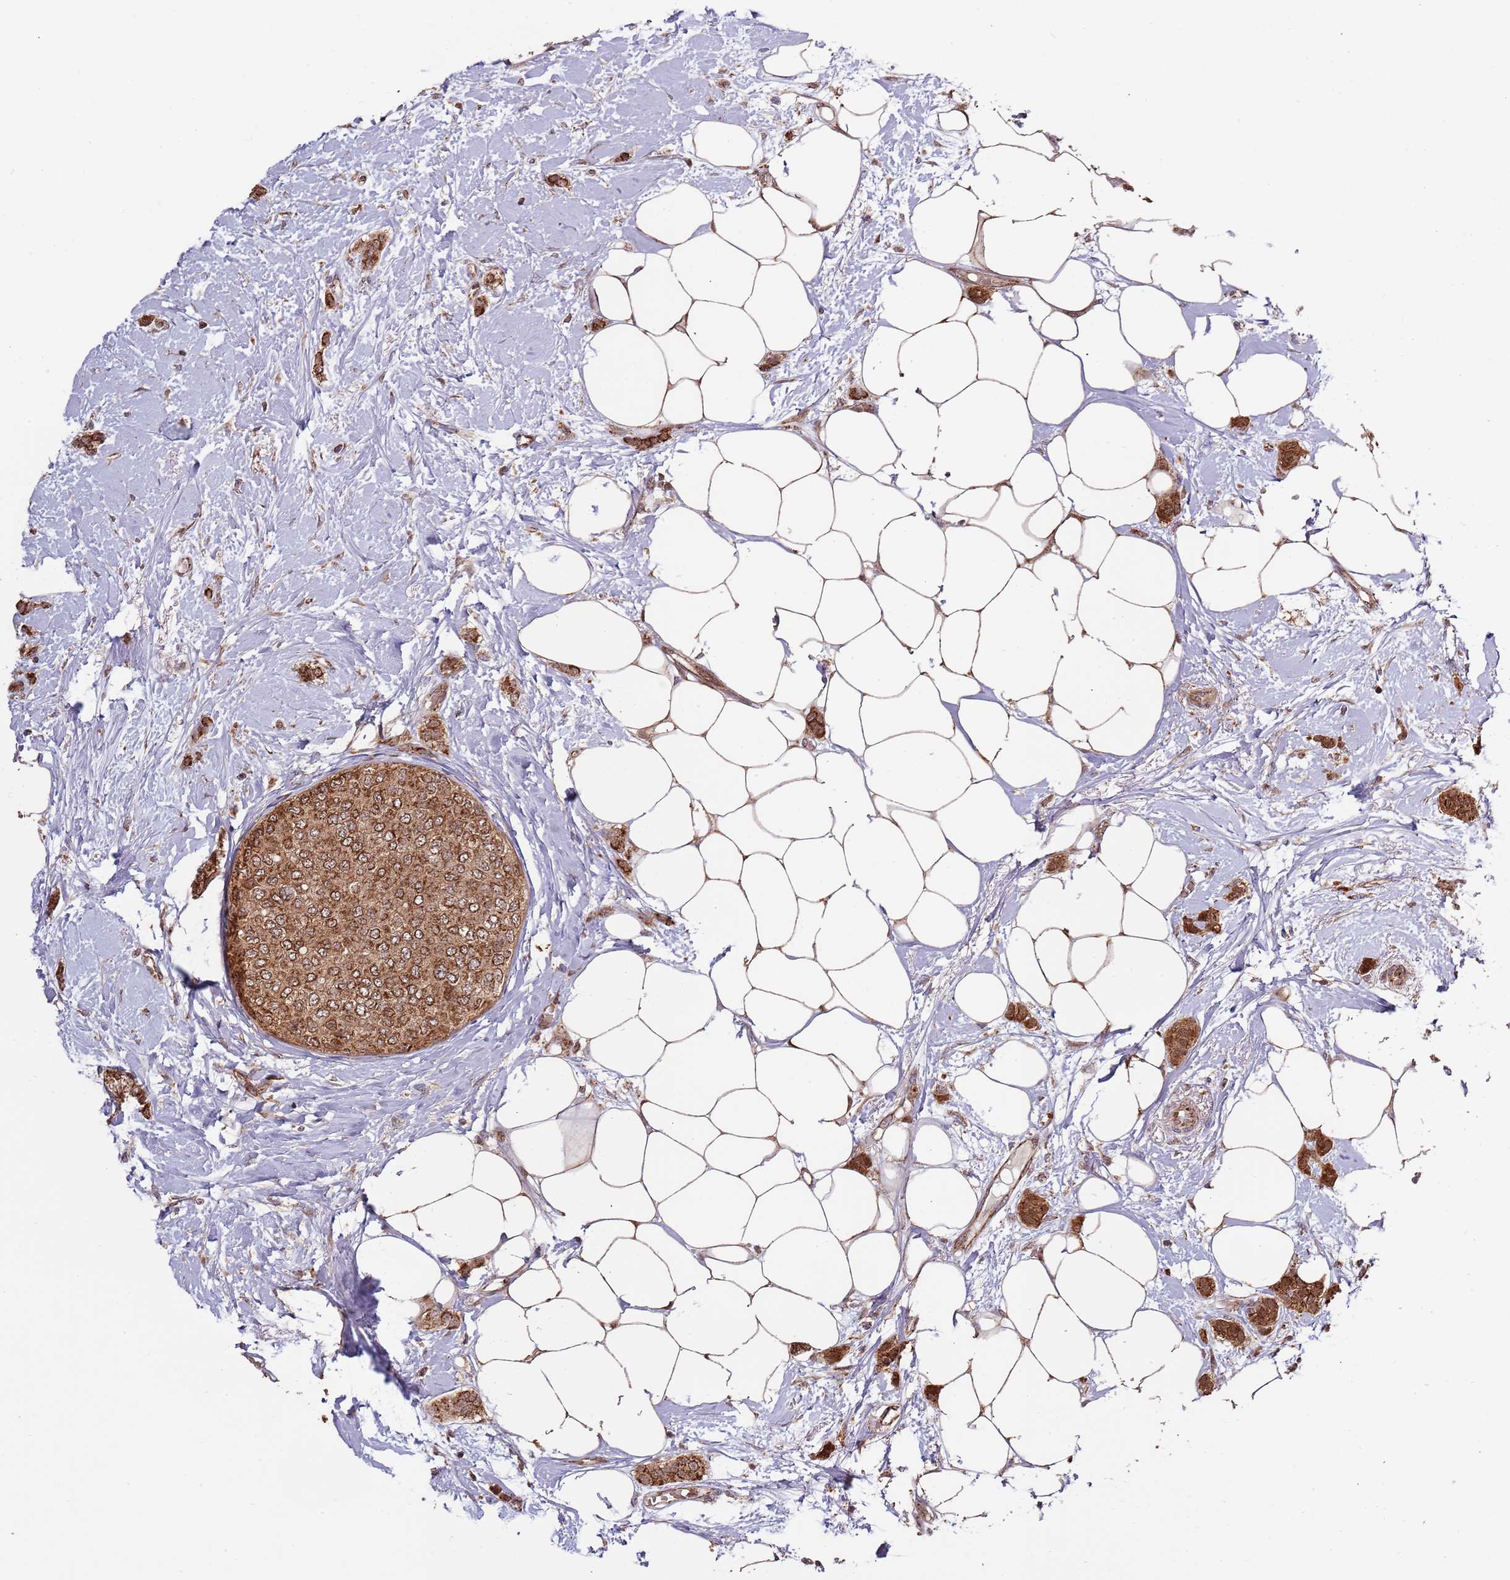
{"staining": {"intensity": "strong", "quantity": ">75%", "location": "cytoplasmic/membranous,nuclear"}, "tissue": "breast cancer", "cell_type": "Tumor cells", "image_type": "cancer", "snomed": [{"axis": "morphology", "description": "Duct carcinoma"}, {"axis": "topography", "description": "Breast"}], "caption": "A micrograph showing strong cytoplasmic/membranous and nuclear positivity in about >75% of tumor cells in breast cancer, as visualized by brown immunohistochemical staining.", "gene": "IL17RD", "patient": {"sex": "female", "age": 72}}